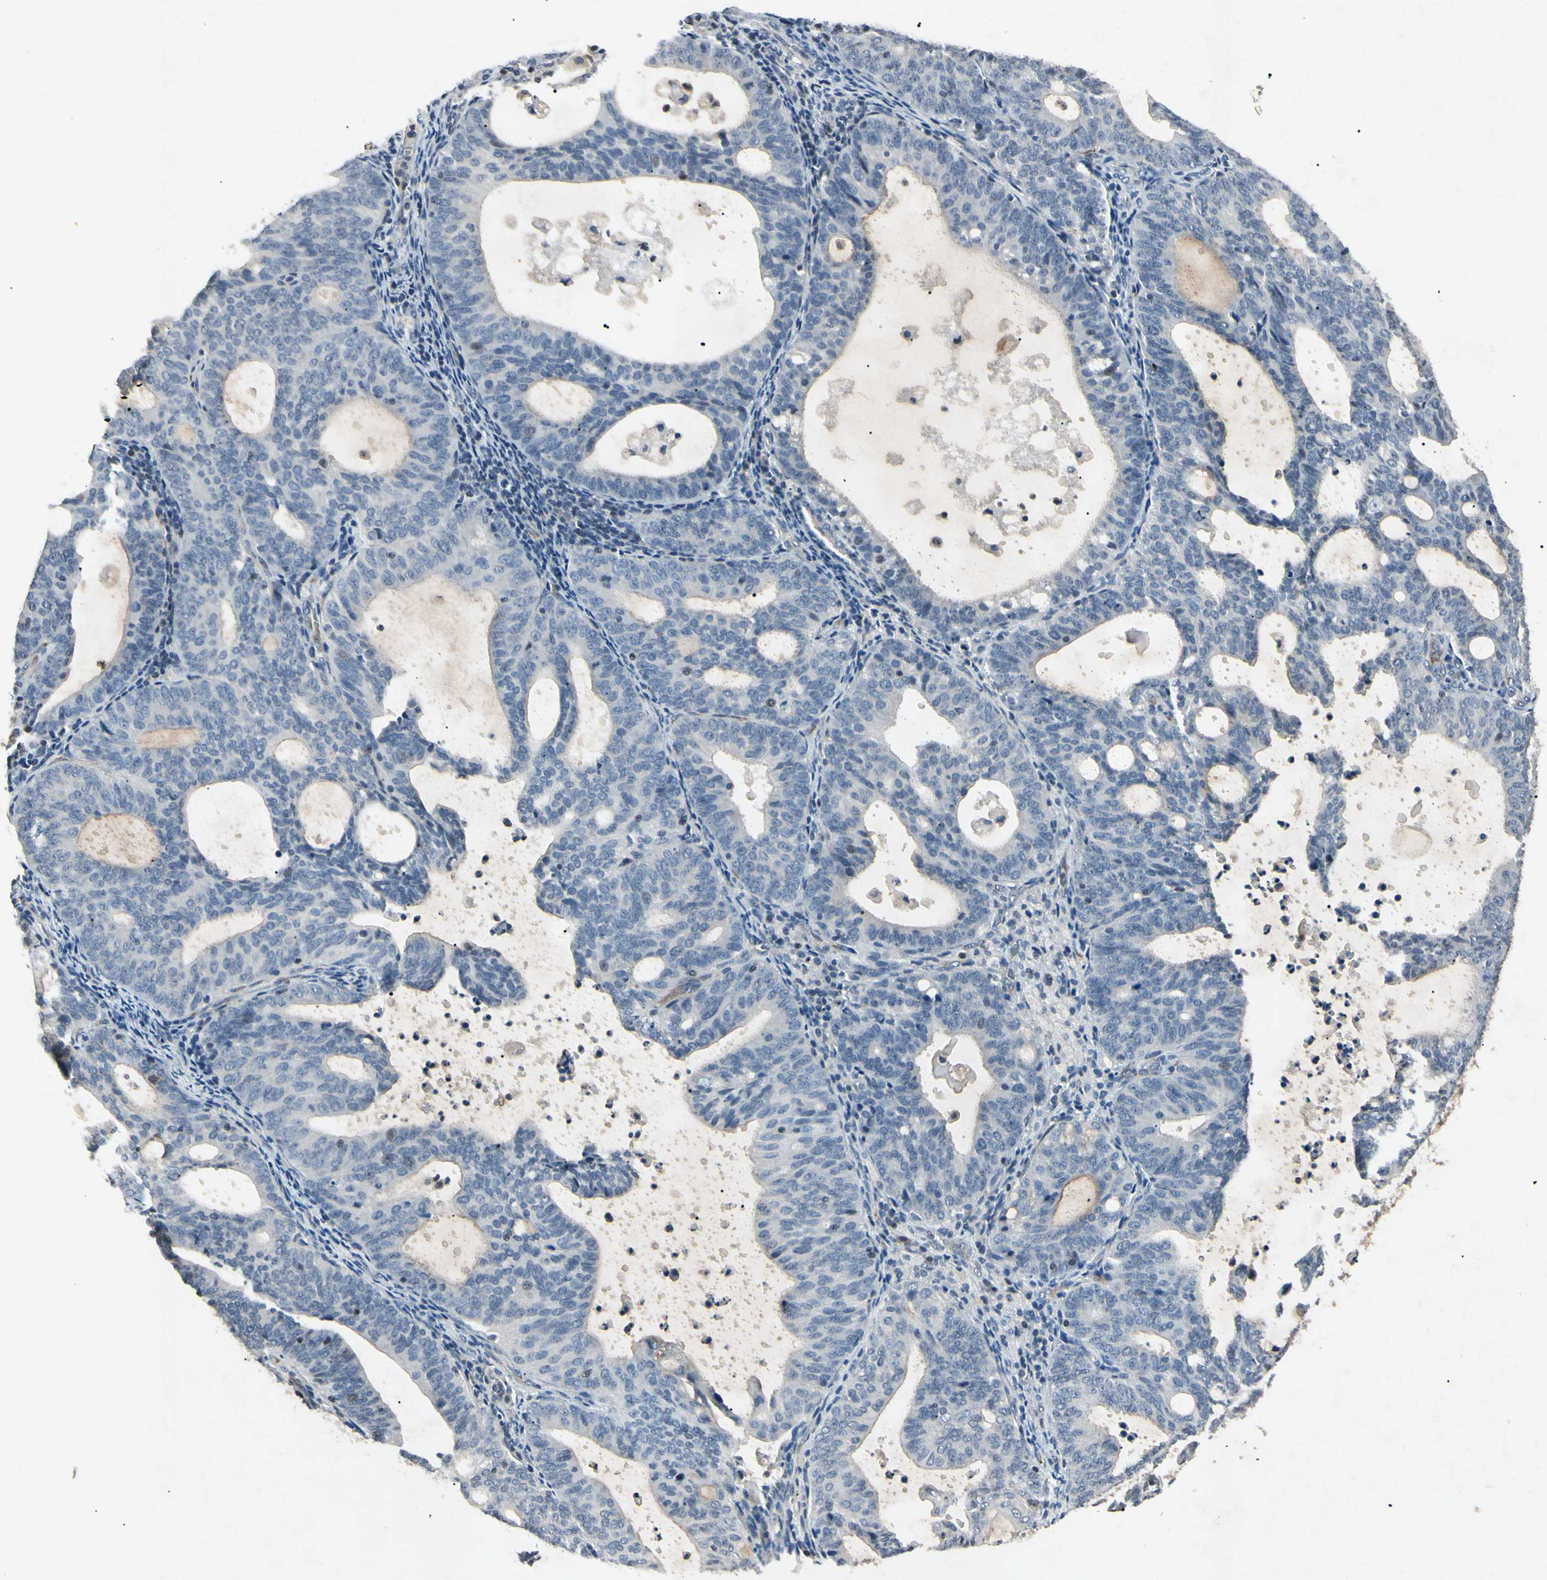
{"staining": {"intensity": "negative", "quantity": "none", "location": "none"}, "tissue": "endometrial cancer", "cell_type": "Tumor cells", "image_type": "cancer", "snomed": [{"axis": "morphology", "description": "Adenocarcinoma, NOS"}, {"axis": "topography", "description": "Uterus"}], "caption": "IHC micrograph of neoplastic tissue: human endometrial adenocarcinoma stained with DAB displays no significant protein expression in tumor cells.", "gene": "AEBP1", "patient": {"sex": "female", "age": 83}}